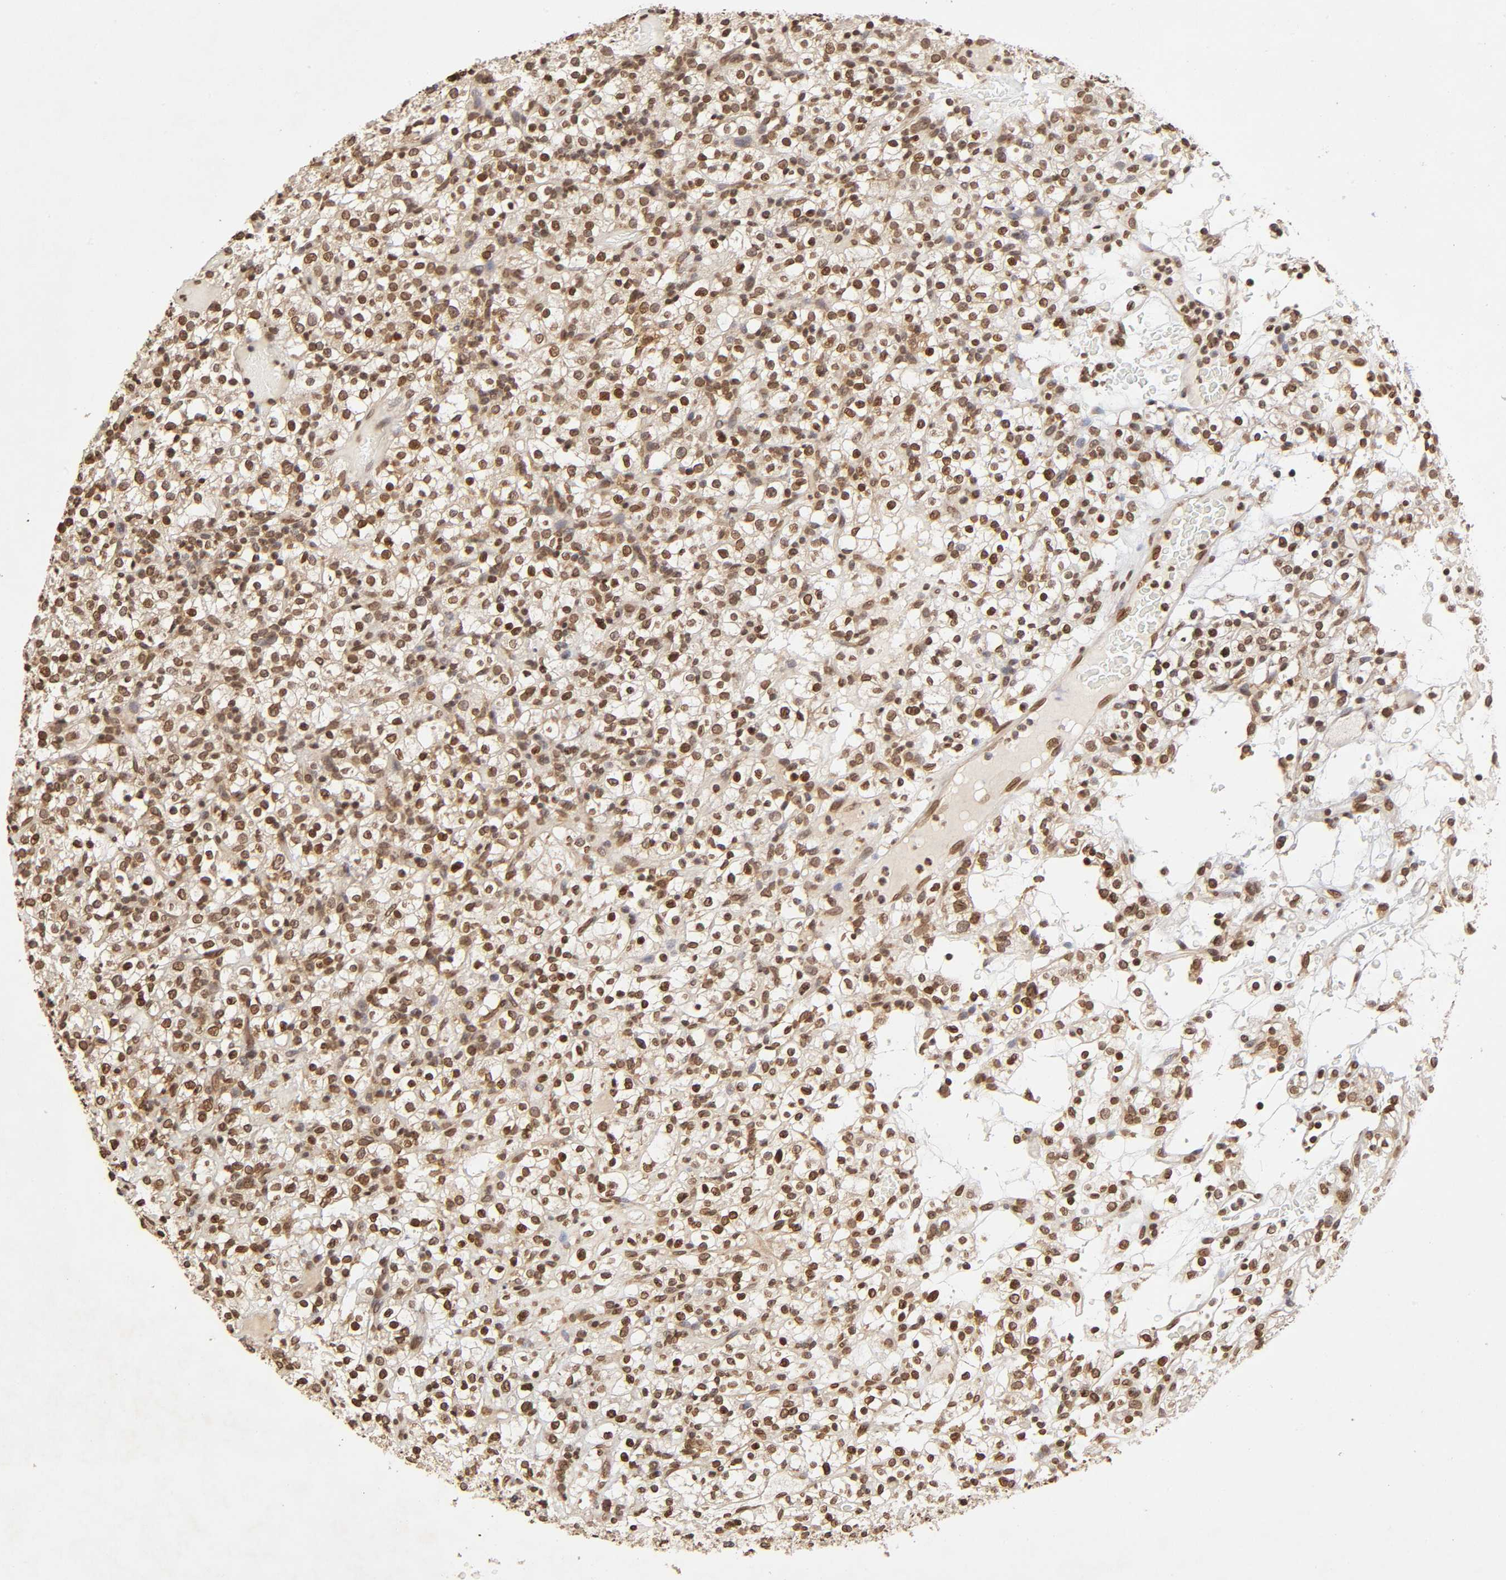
{"staining": {"intensity": "weak", "quantity": ">75%", "location": "nuclear"}, "tissue": "renal cancer", "cell_type": "Tumor cells", "image_type": "cancer", "snomed": [{"axis": "morphology", "description": "Normal tissue, NOS"}, {"axis": "morphology", "description": "Adenocarcinoma, NOS"}, {"axis": "topography", "description": "Kidney"}], "caption": "Immunohistochemistry photomicrograph of neoplastic tissue: human renal cancer (adenocarcinoma) stained using immunohistochemistry (IHC) displays low levels of weak protein expression localized specifically in the nuclear of tumor cells, appearing as a nuclear brown color.", "gene": "MLLT6", "patient": {"sex": "female", "age": 72}}